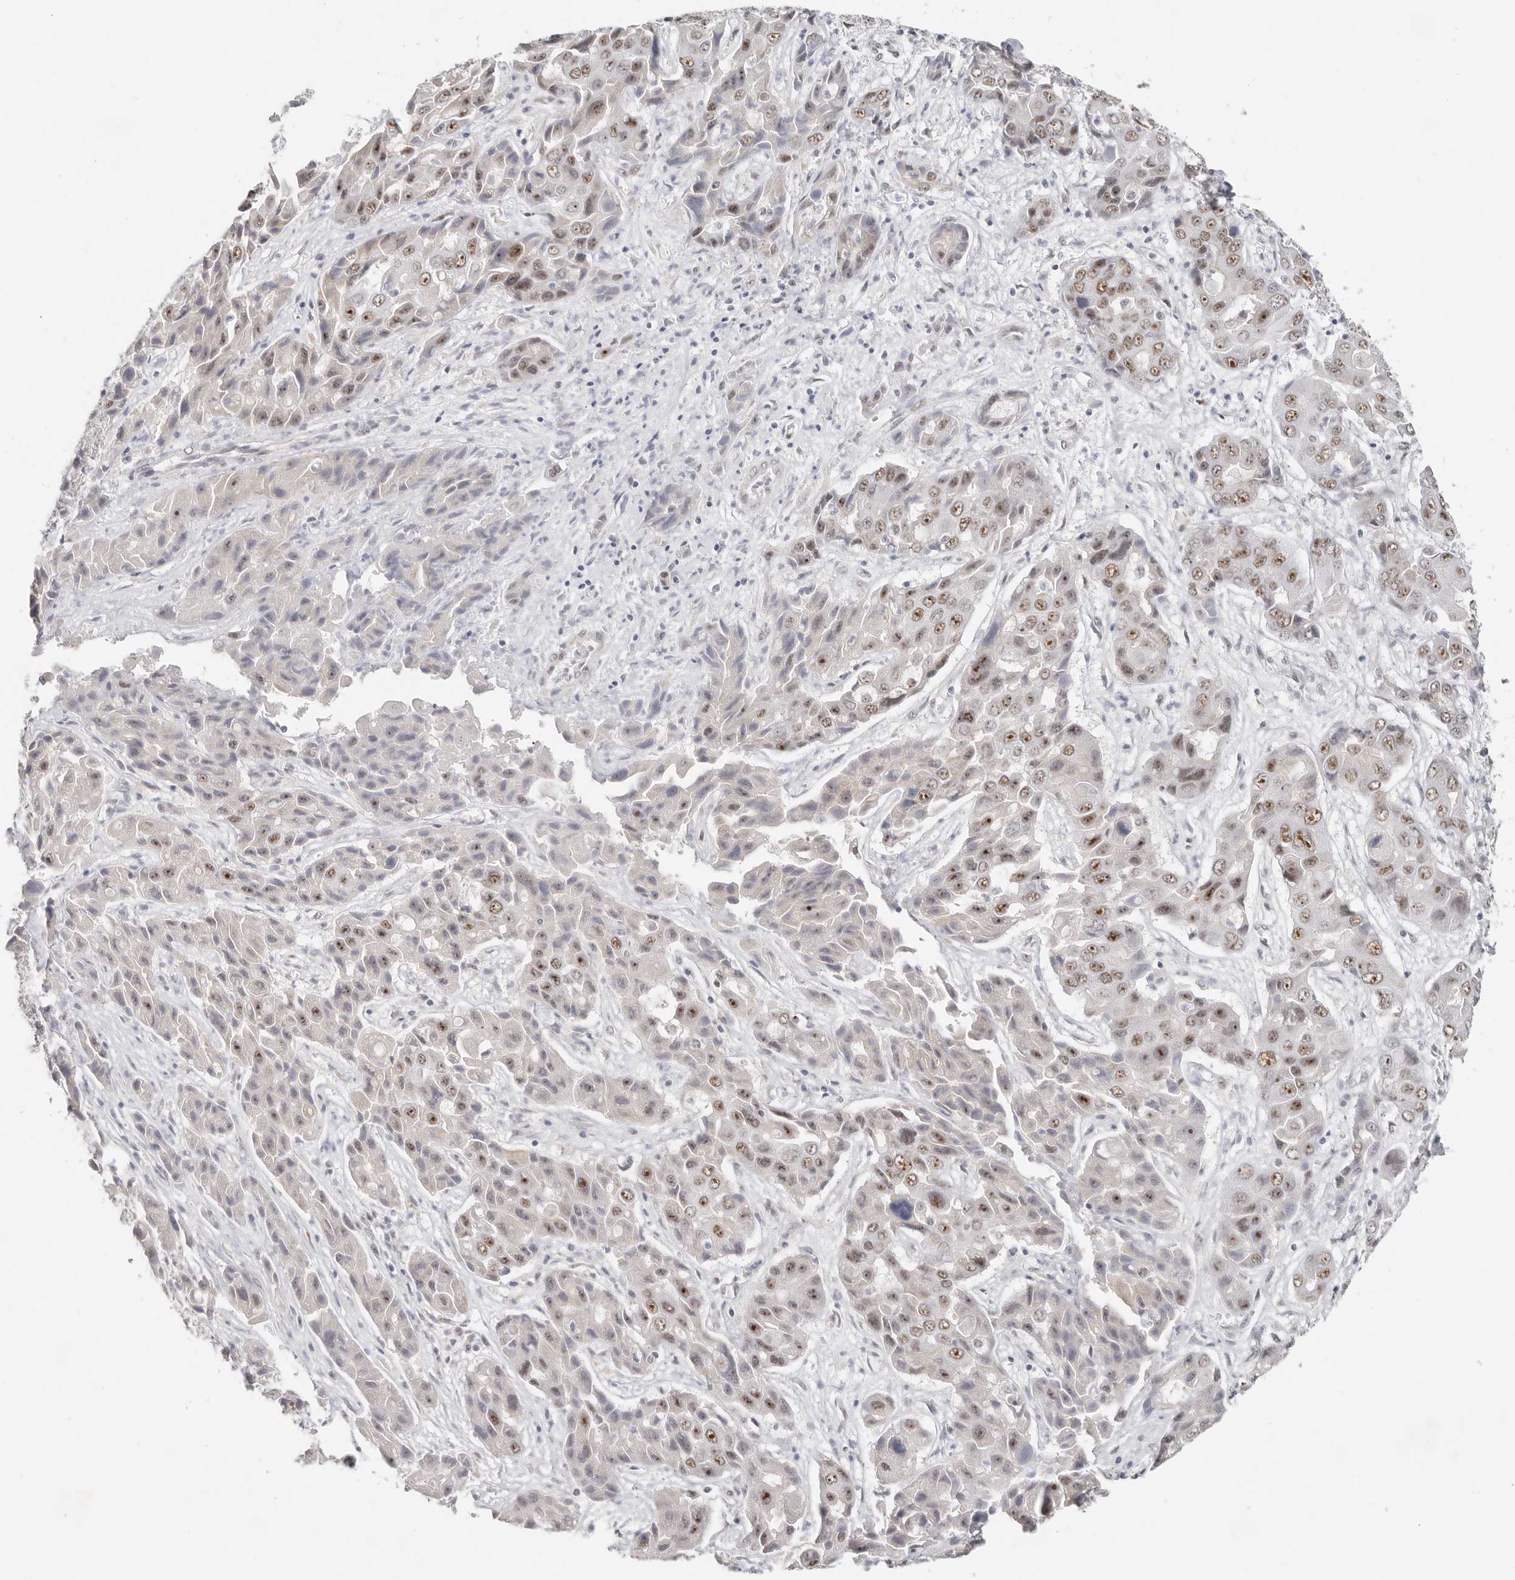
{"staining": {"intensity": "strong", "quantity": ">75%", "location": "nuclear"}, "tissue": "liver cancer", "cell_type": "Tumor cells", "image_type": "cancer", "snomed": [{"axis": "morphology", "description": "Cholangiocarcinoma"}, {"axis": "topography", "description": "Liver"}], "caption": "There is high levels of strong nuclear staining in tumor cells of liver cancer (cholangiocarcinoma), as demonstrated by immunohistochemical staining (brown color).", "gene": "LARP7", "patient": {"sex": "male", "age": 67}}